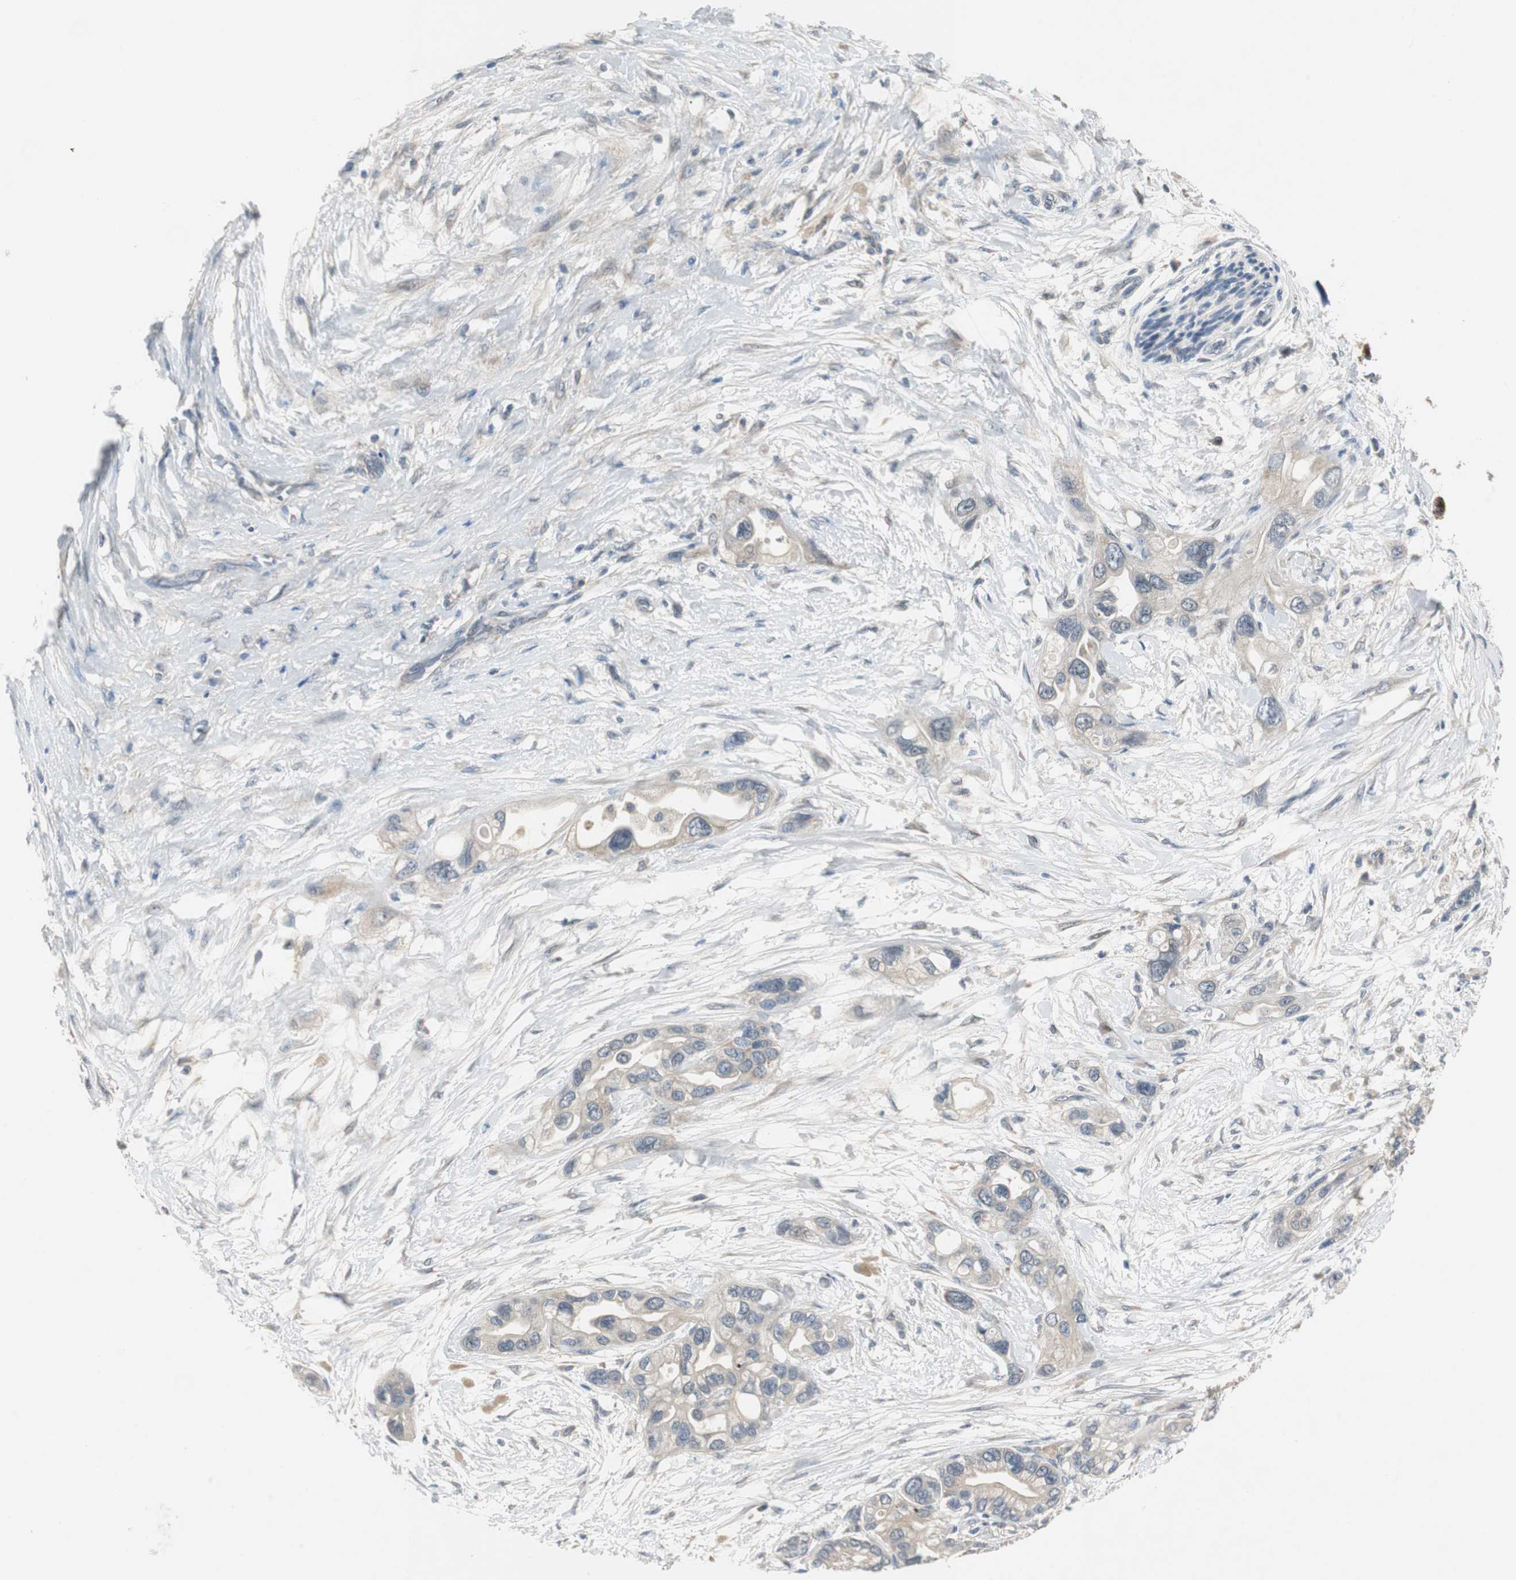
{"staining": {"intensity": "weak", "quantity": "25%-75%", "location": "cytoplasmic/membranous"}, "tissue": "pancreatic cancer", "cell_type": "Tumor cells", "image_type": "cancer", "snomed": [{"axis": "morphology", "description": "Adenocarcinoma, NOS"}, {"axis": "topography", "description": "Pancreas"}], "caption": "Brown immunohistochemical staining in human pancreatic adenocarcinoma exhibits weak cytoplasmic/membranous staining in approximately 25%-75% of tumor cells. (brown staining indicates protein expression, while blue staining denotes nuclei).", "gene": "MYT1", "patient": {"sex": "female", "age": 77}}